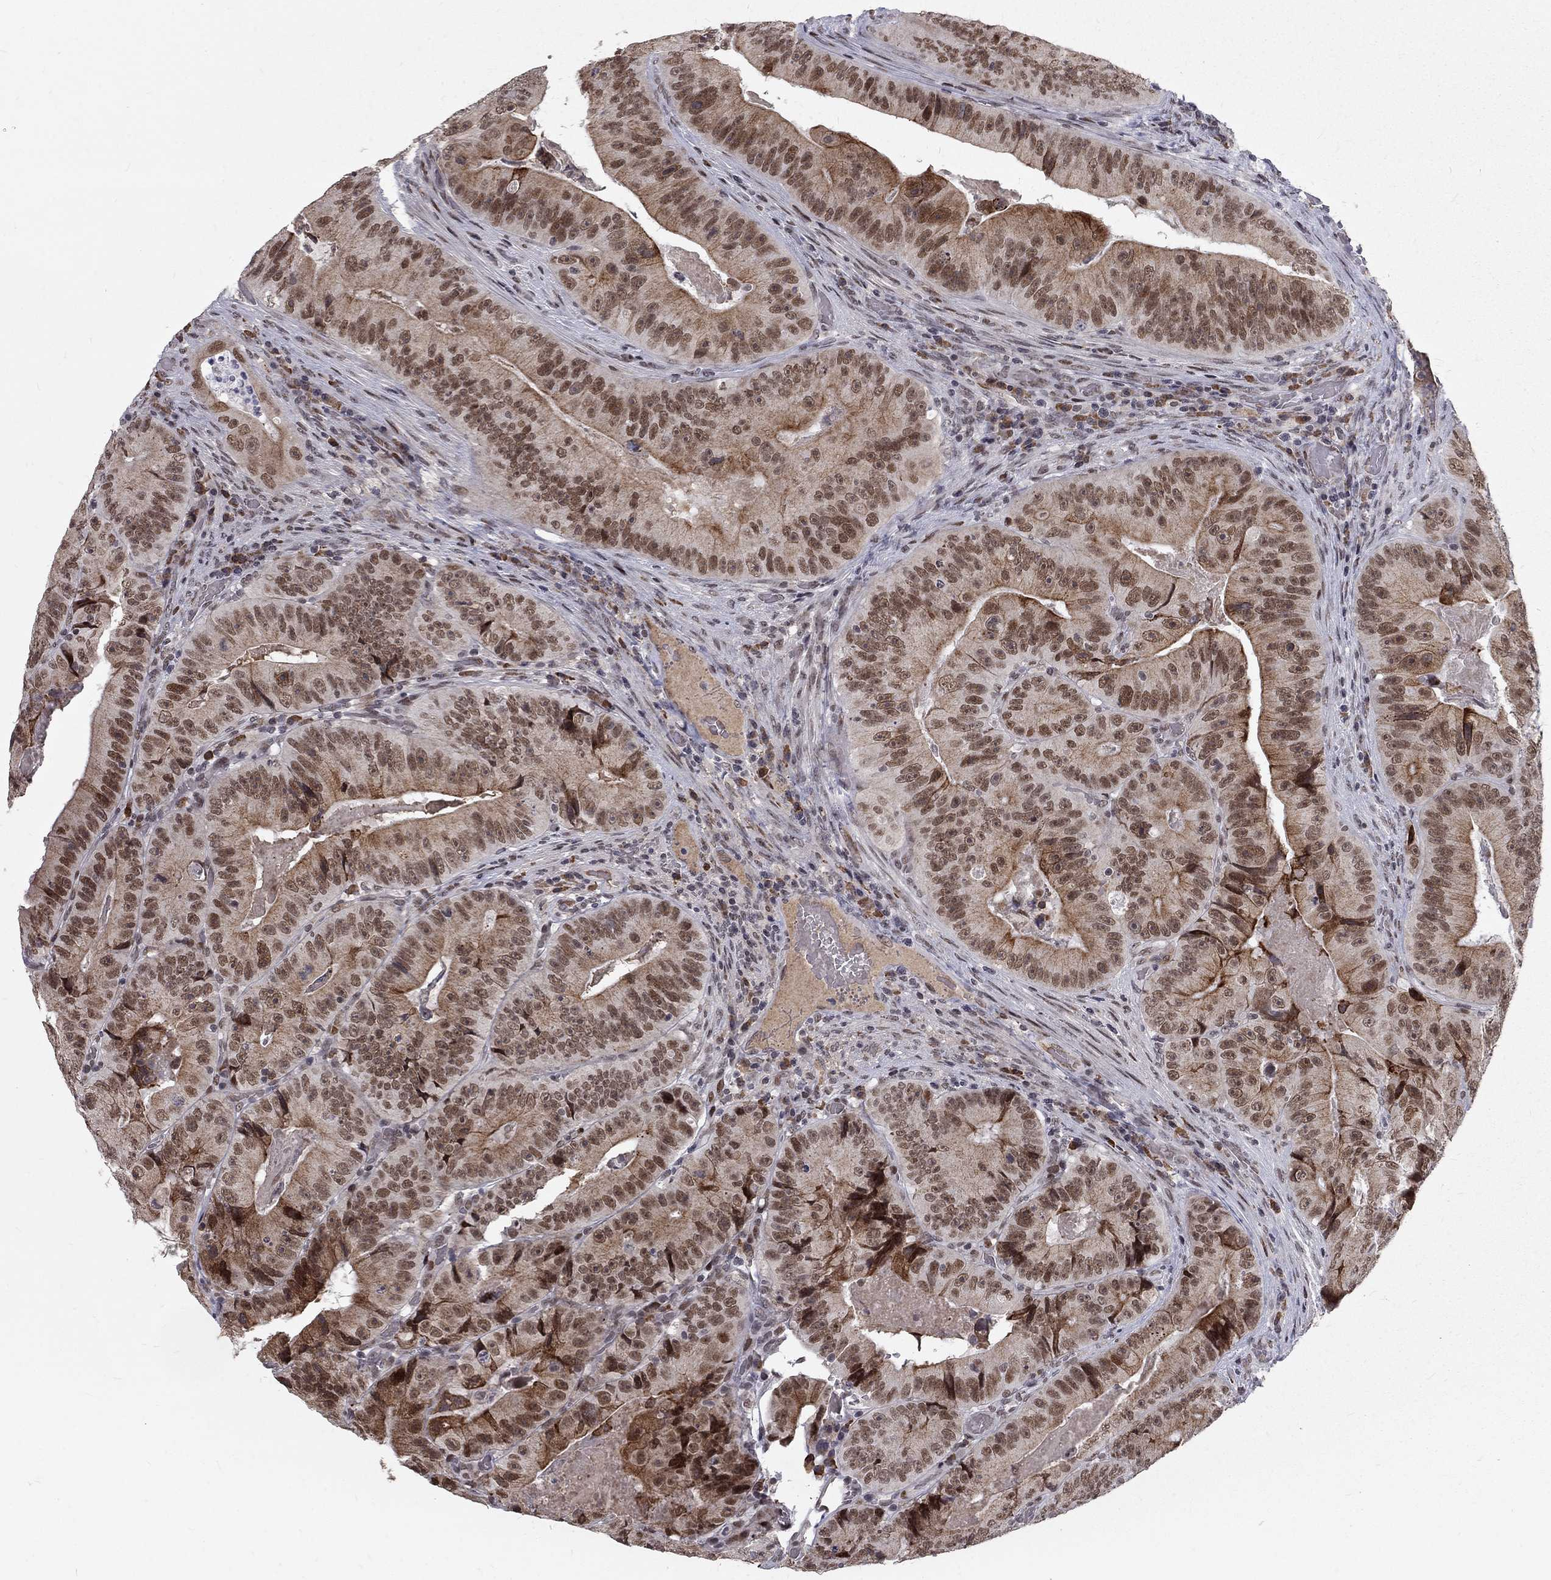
{"staining": {"intensity": "strong", "quantity": "25%-75%", "location": "nuclear"}, "tissue": "colorectal cancer", "cell_type": "Tumor cells", "image_type": "cancer", "snomed": [{"axis": "morphology", "description": "Adenocarcinoma, NOS"}, {"axis": "topography", "description": "Colon"}], "caption": "High-magnification brightfield microscopy of colorectal cancer stained with DAB (brown) and counterstained with hematoxylin (blue). tumor cells exhibit strong nuclear positivity is appreciated in approximately25%-75% of cells. The protein of interest is stained brown, and the nuclei are stained in blue (DAB IHC with brightfield microscopy, high magnification).", "gene": "TCEAL1", "patient": {"sex": "female", "age": 86}}